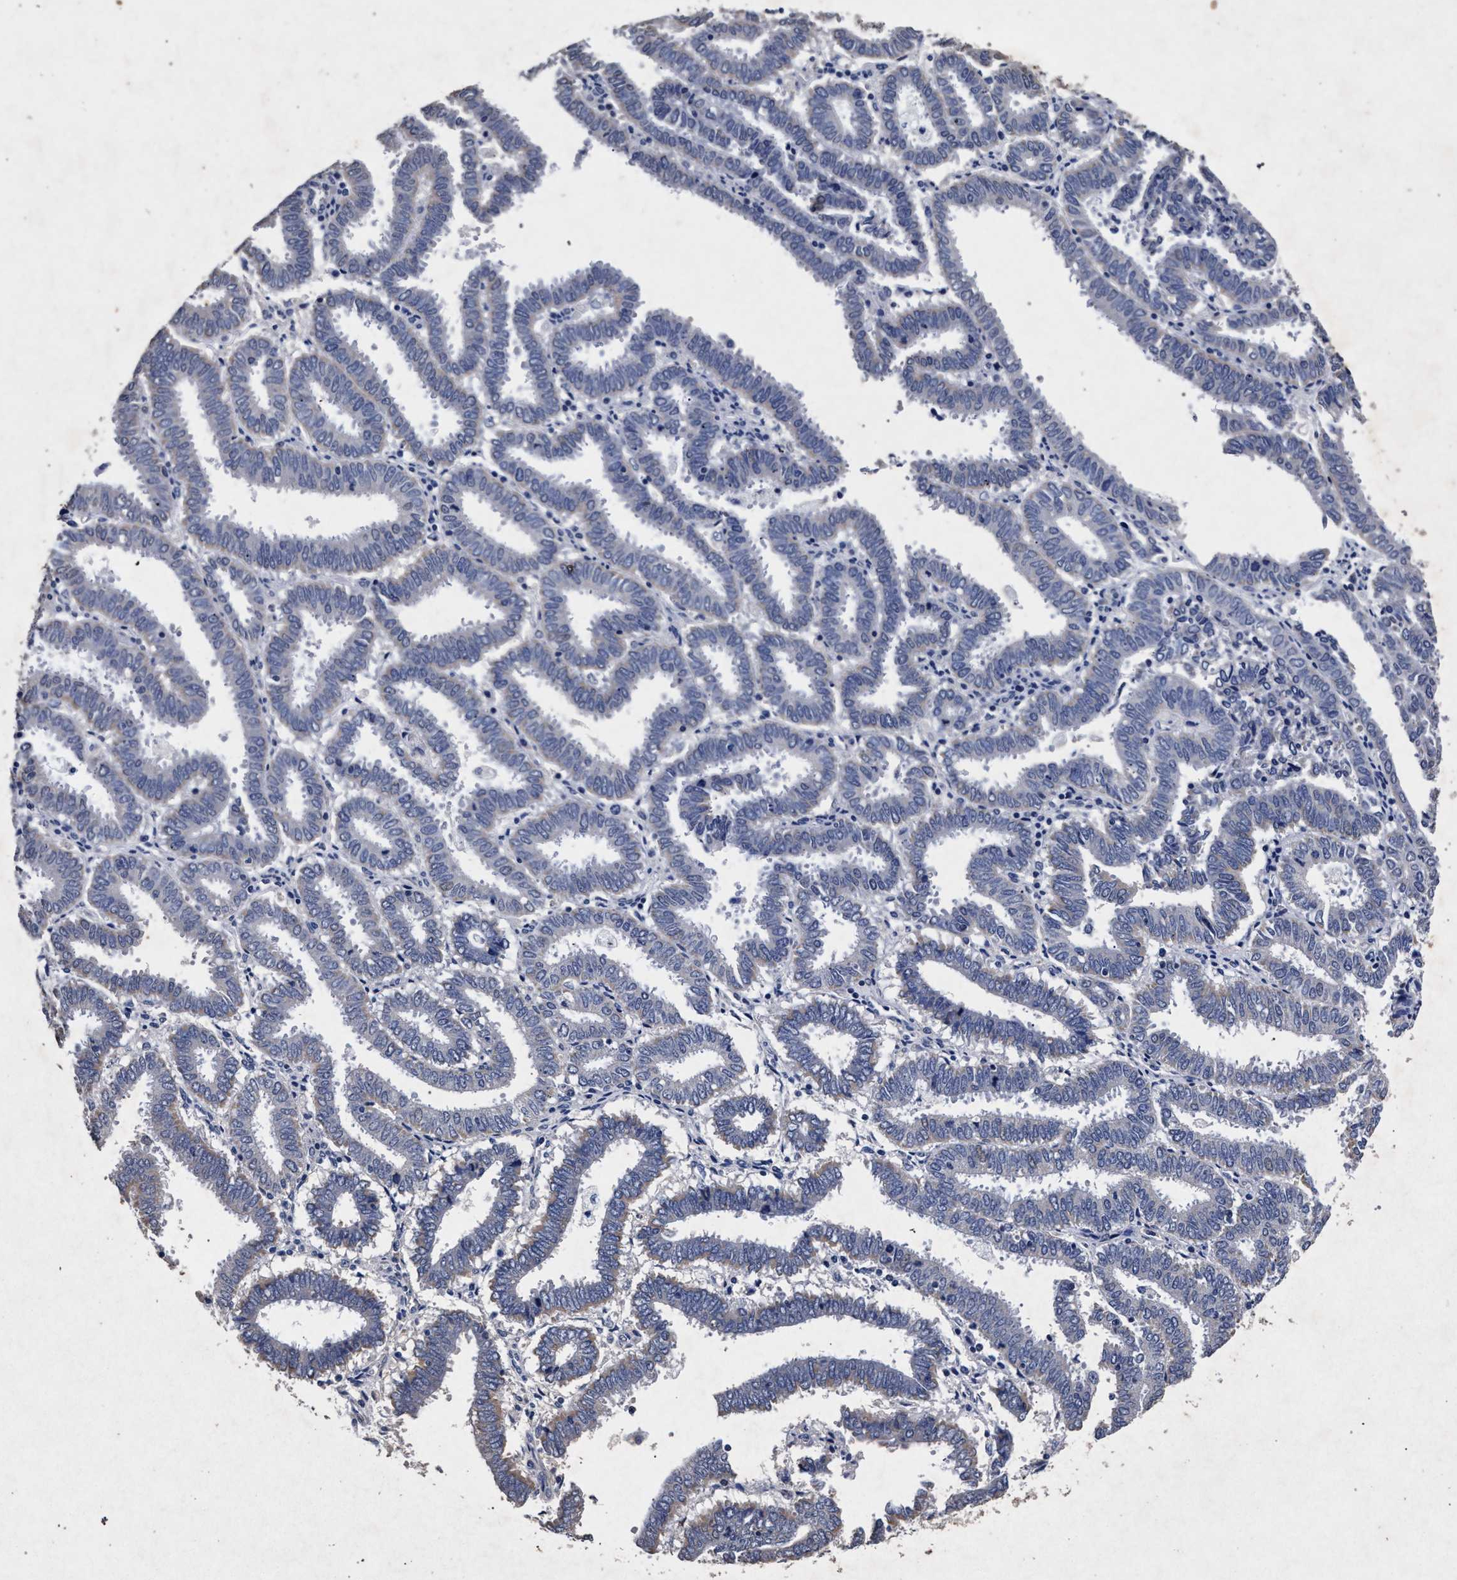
{"staining": {"intensity": "negative", "quantity": "none", "location": "none"}, "tissue": "endometrial cancer", "cell_type": "Tumor cells", "image_type": "cancer", "snomed": [{"axis": "morphology", "description": "Adenocarcinoma, NOS"}, {"axis": "topography", "description": "Uterus"}], "caption": "IHC micrograph of human adenocarcinoma (endometrial) stained for a protein (brown), which displays no positivity in tumor cells.", "gene": "ATP1A2", "patient": {"sex": "female", "age": 83}}